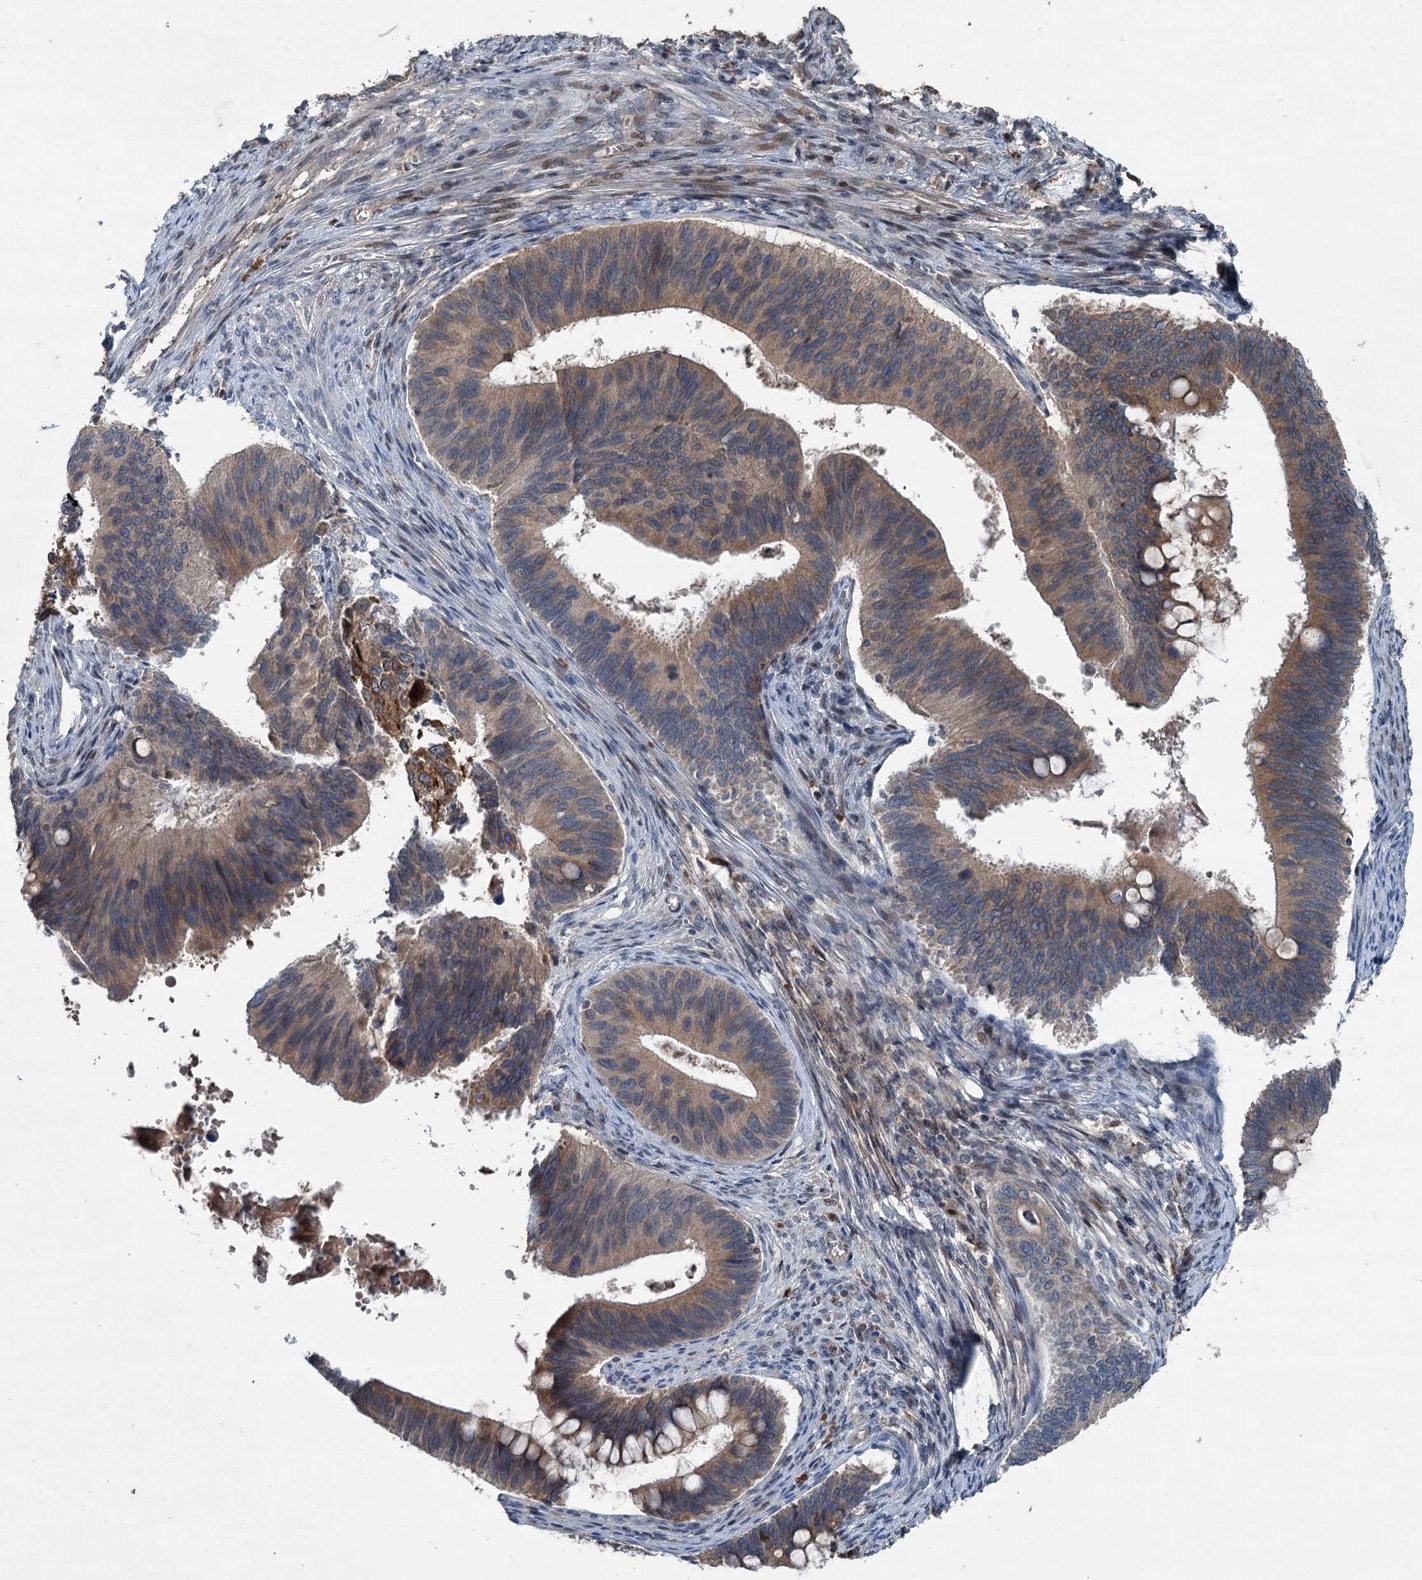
{"staining": {"intensity": "weak", "quantity": "25%-75%", "location": "cytoplasmic/membranous"}, "tissue": "cervical cancer", "cell_type": "Tumor cells", "image_type": "cancer", "snomed": [{"axis": "morphology", "description": "Adenocarcinoma, NOS"}, {"axis": "topography", "description": "Cervix"}], "caption": "The histopathology image demonstrates a brown stain indicating the presence of a protein in the cytoplasmic/membranous of tumor cells in cervical cancer. The protein is shown in brown color, while the nuclei are stained blue.", "gene": "TAPBPL", "patient": {"sex": "female", "age": 42}}